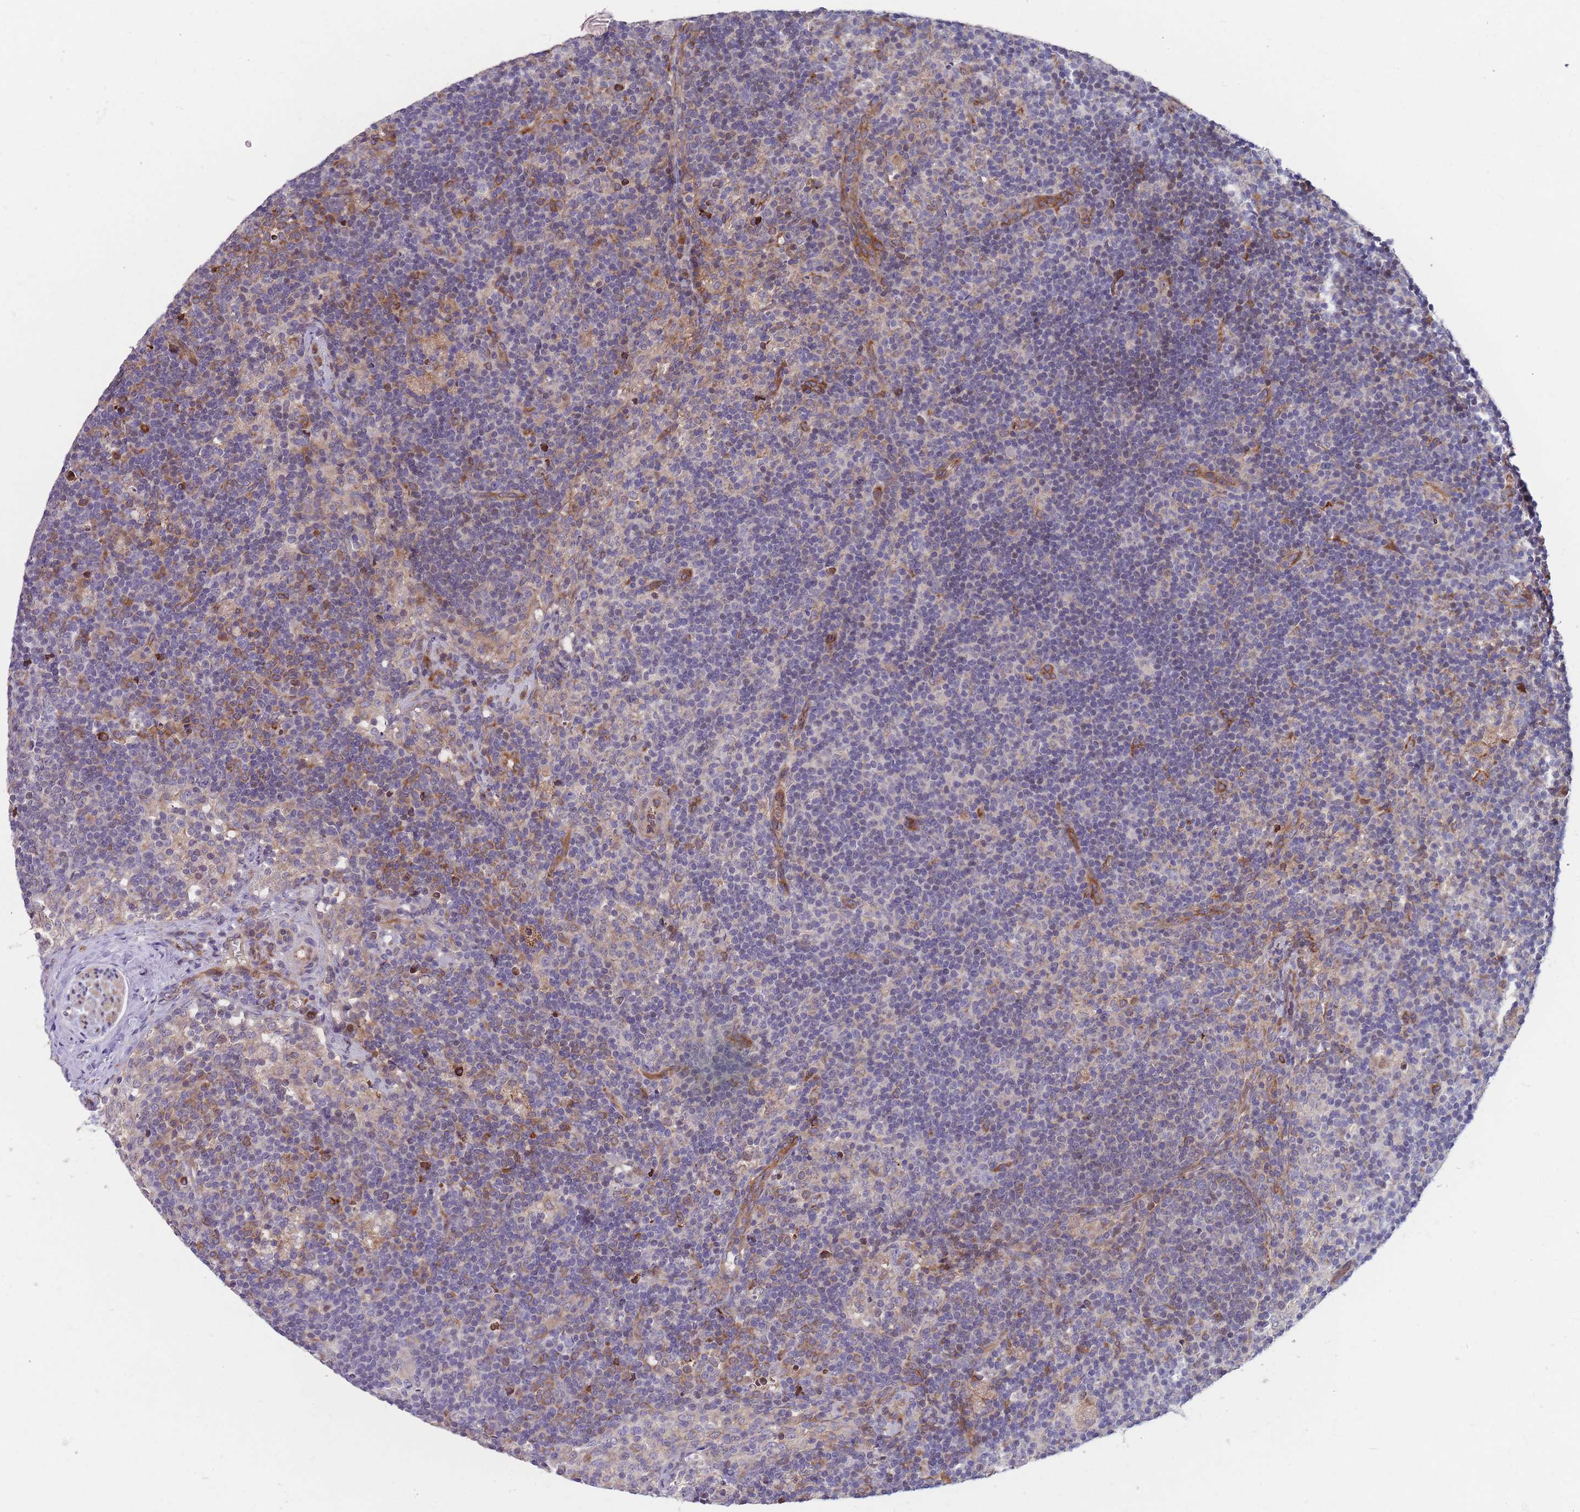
{"staining": {"intensity": "negative", "quantity": "none", "location": "none"}, "tissue": "lymph node", "cell_type": "Germinal center cells", "image_type": "normal", "snomed": [{"axis": "morphology", "description": "Normal tissue, NOS"}, {"axis": "topography", "description": "Lymph node"}], "caption": "Germinal center cells are negative for protein expression in unremarkable human lymph node. (Brightfield microscopy of DAB (3,3'-diaminobenzidine) immunohistochemistry (IHC) at high magnification).", "gene": "TMEM131L", "patient": {"sex": "female", "age": 30}}